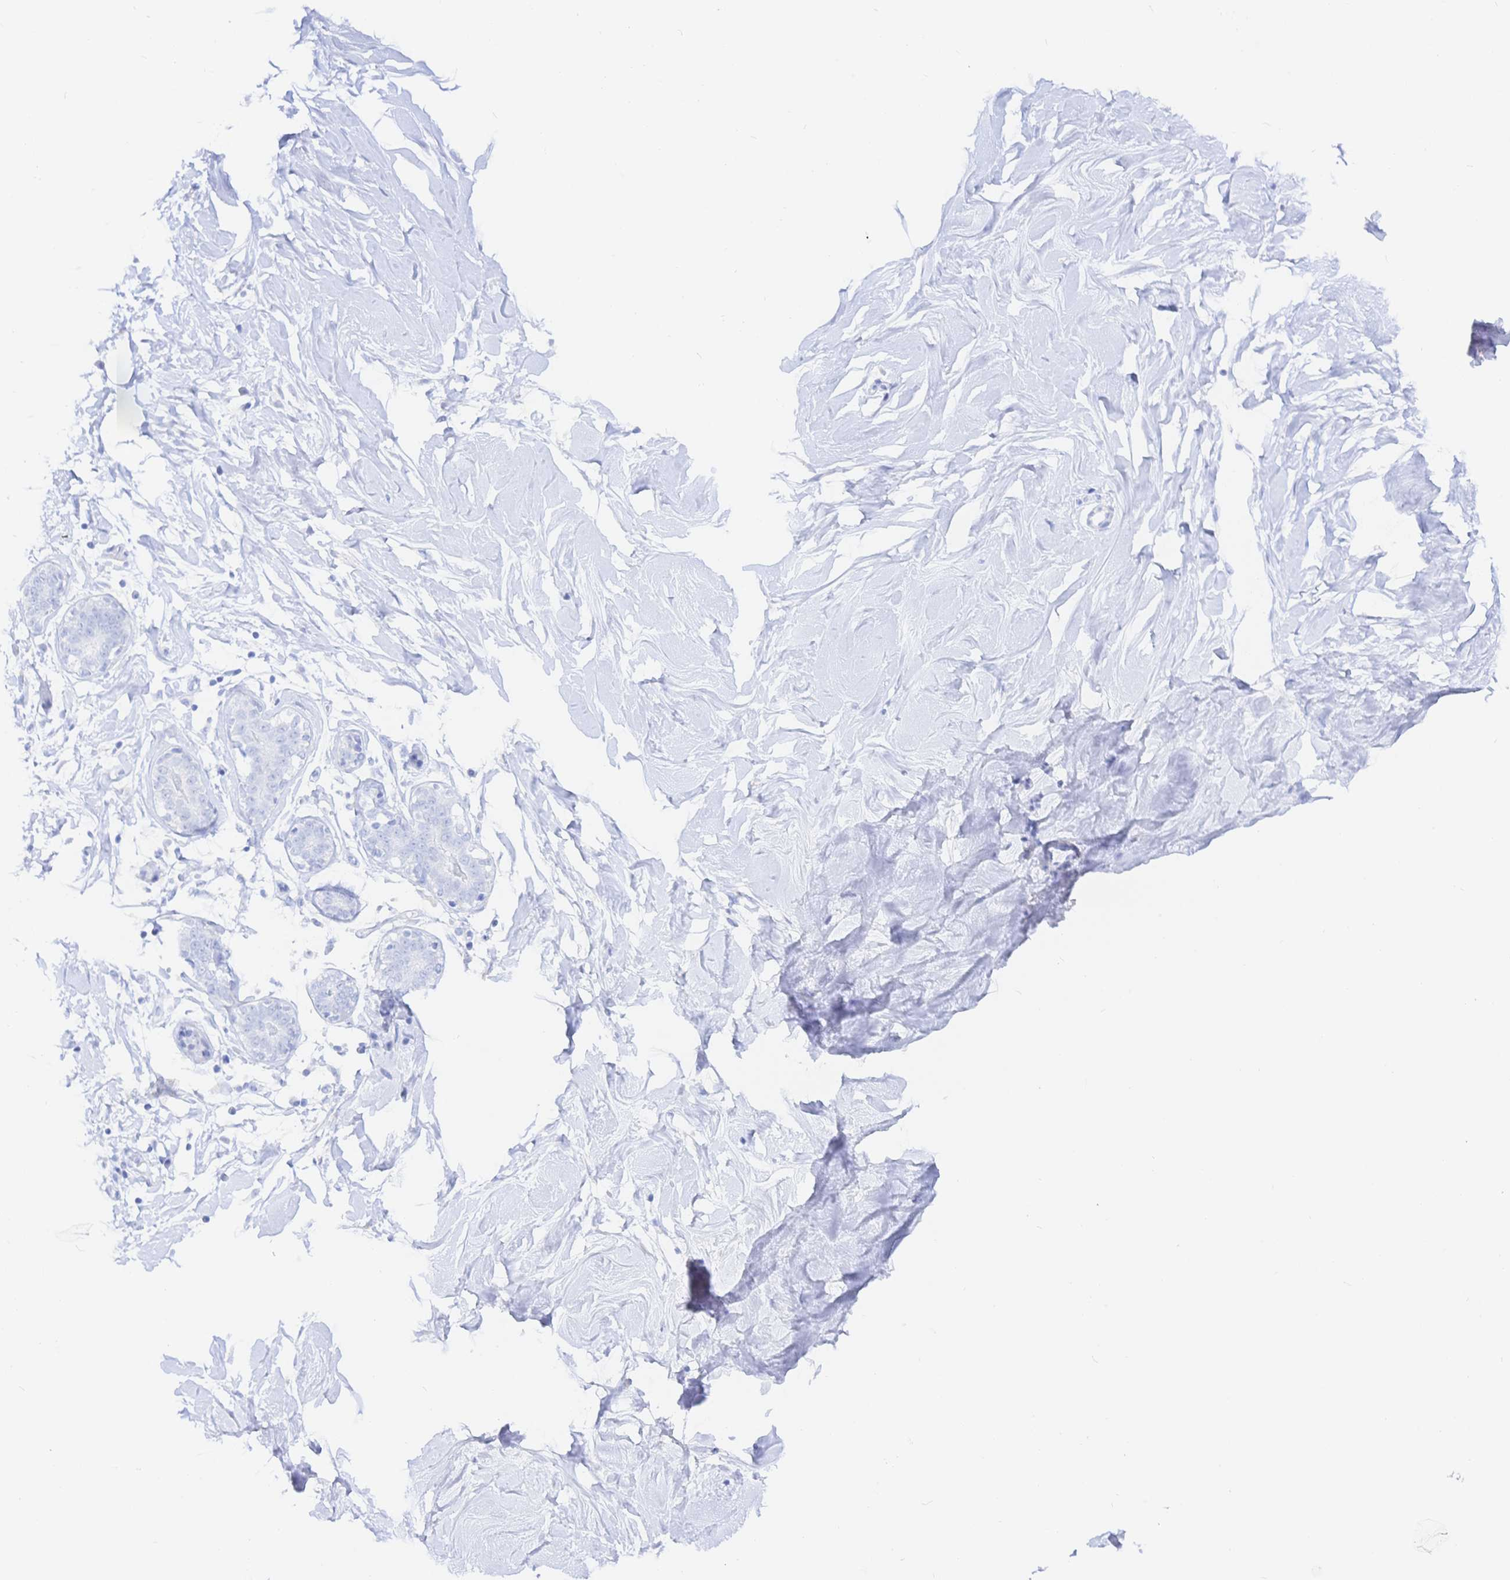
{"staining": {"intensity": "negative", "quantity": "none", "location": "none"}, "tissue": "breast", "cell_type": "Adipocytes", "image_type": "normal", "snomed": [{"axis": "morphology", "description": "Normal tissue, NOS"}, {"axis": "topography", "description": "Breast"}], "caption": "High magnification brightfield microscopy of benign breast stained with DAB (3,3'-diaminobenzidine) (brown) and counterstained with hematoxylin (blue): adipocytes show no significant staining. The staining is performed using DAB brown chromogen with nuclei counter-stained in using hematoxylin.", "gene": "KCNH6", "patient": {"sex": "female", "age": 27}}